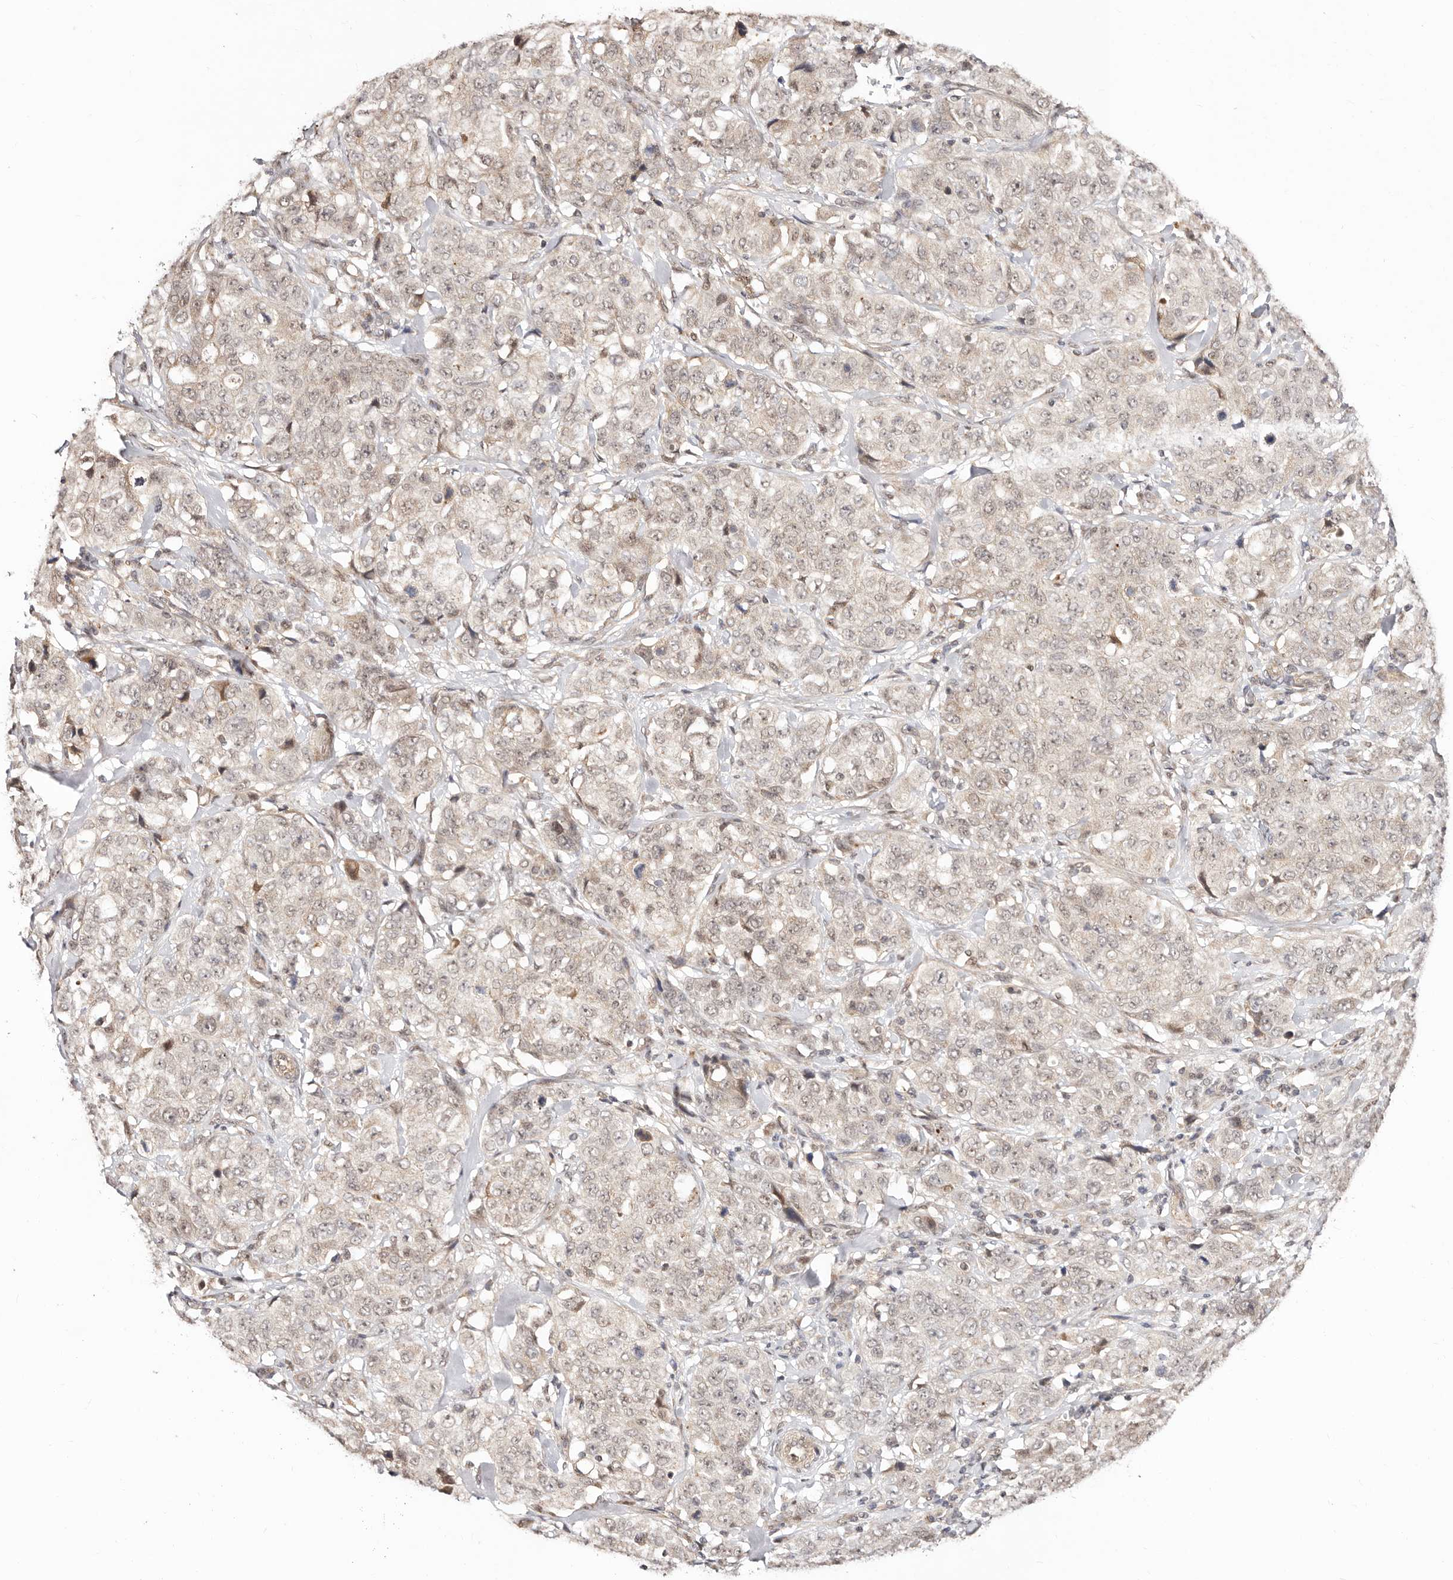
{"staining": {"intensity": "weak", "quantity": "<25%", "location": "nuclear"}, "tissue": "stomach cancer", "cell_type": "Tumor cells", "image_type": "cancer", "snomed": [{"axis": "morphology", "description": "Adenocarcinoma, NOS"}, {"axis": "topography", "description": "Stomach"}], "caption": "Immunohistochemistry of stomach adenocarcinoma shows no positivity in tumor cells. Nuclei are stained in blue.", "gene": "CTNNBL1", "patient": {"sex": "male", "age": 48}}